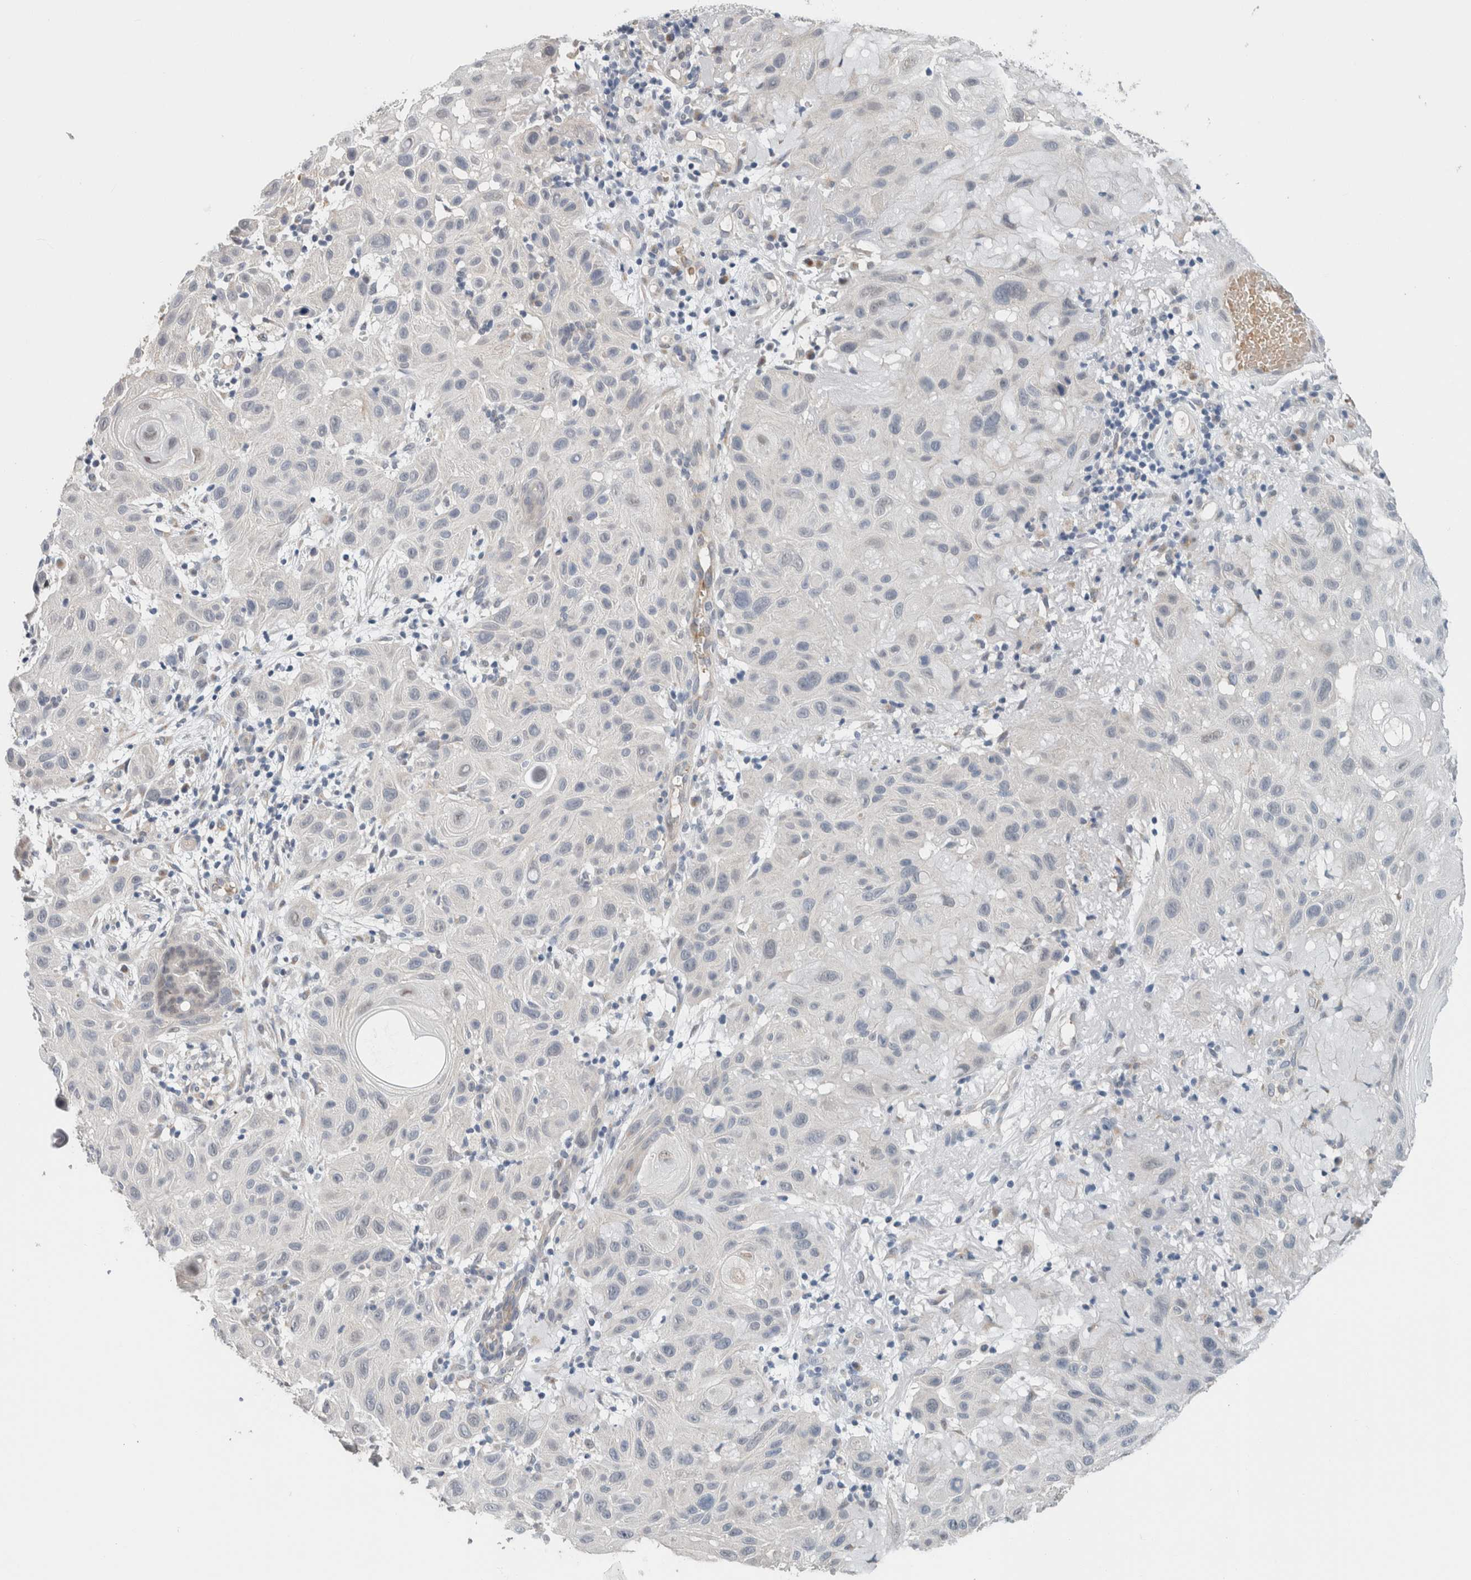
{"staining": {"intensity": "negative", "quantity": "none", "location": "none"}, "tissue": "skin cancer", "cell_type": "Tumor cells", "image_type": "cancer", "snomed": [{"axis": "morphology", "description": "Normal tissue, NOS"}, {"axis": "morphology", "description": "Squamous cell carcinoma, NOS"}, {"axis": "topography", "description": "Skin"}], "caption": "There is no significant positivity in tumor cells of skin squamous cell carcinoma.", "gene": "CRAT", "patient": {"sex": "female", "age": 96}}